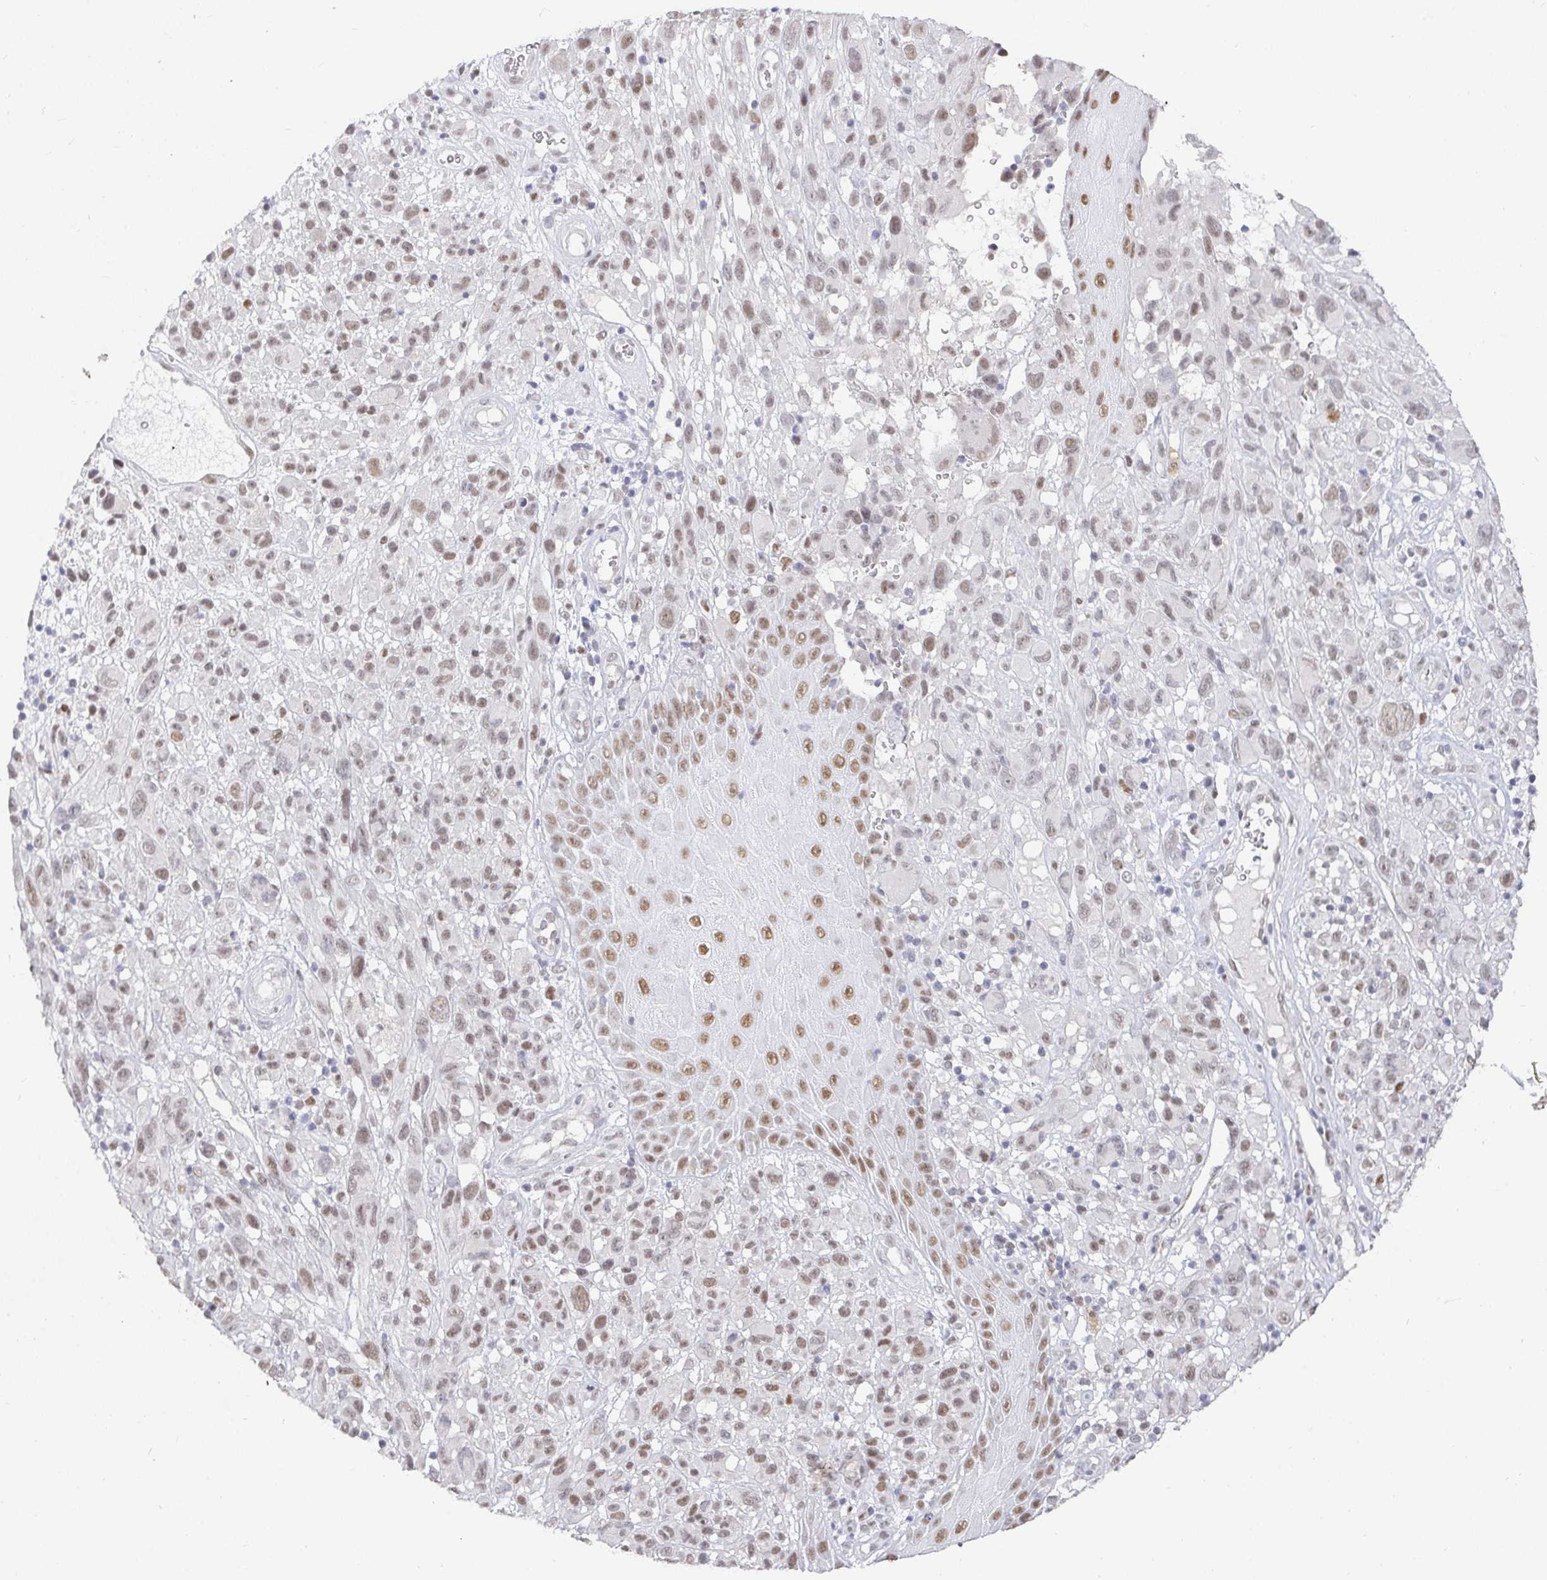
{"staining": {"intensity": "weak", "quantity": ">75%", "location": "nuclear"}, "tissue": "melanoma", "cell_type": "Tumor cells", "image_type": "cancer", "snomed": [{"axis": "morphology", "description": "Malignant melanoma, NOS"}, {"axis": "topography", "description": "Skin"}], "caption": "Protein staining exhibits weak nuclear staining in about >75% of tumor cells in malignant melanoma. (brown staining indicates protein expression, while blue staining denotes nuclei).", "gene": "RCOR1", "patient": {"sex": "male", "age": 68}}